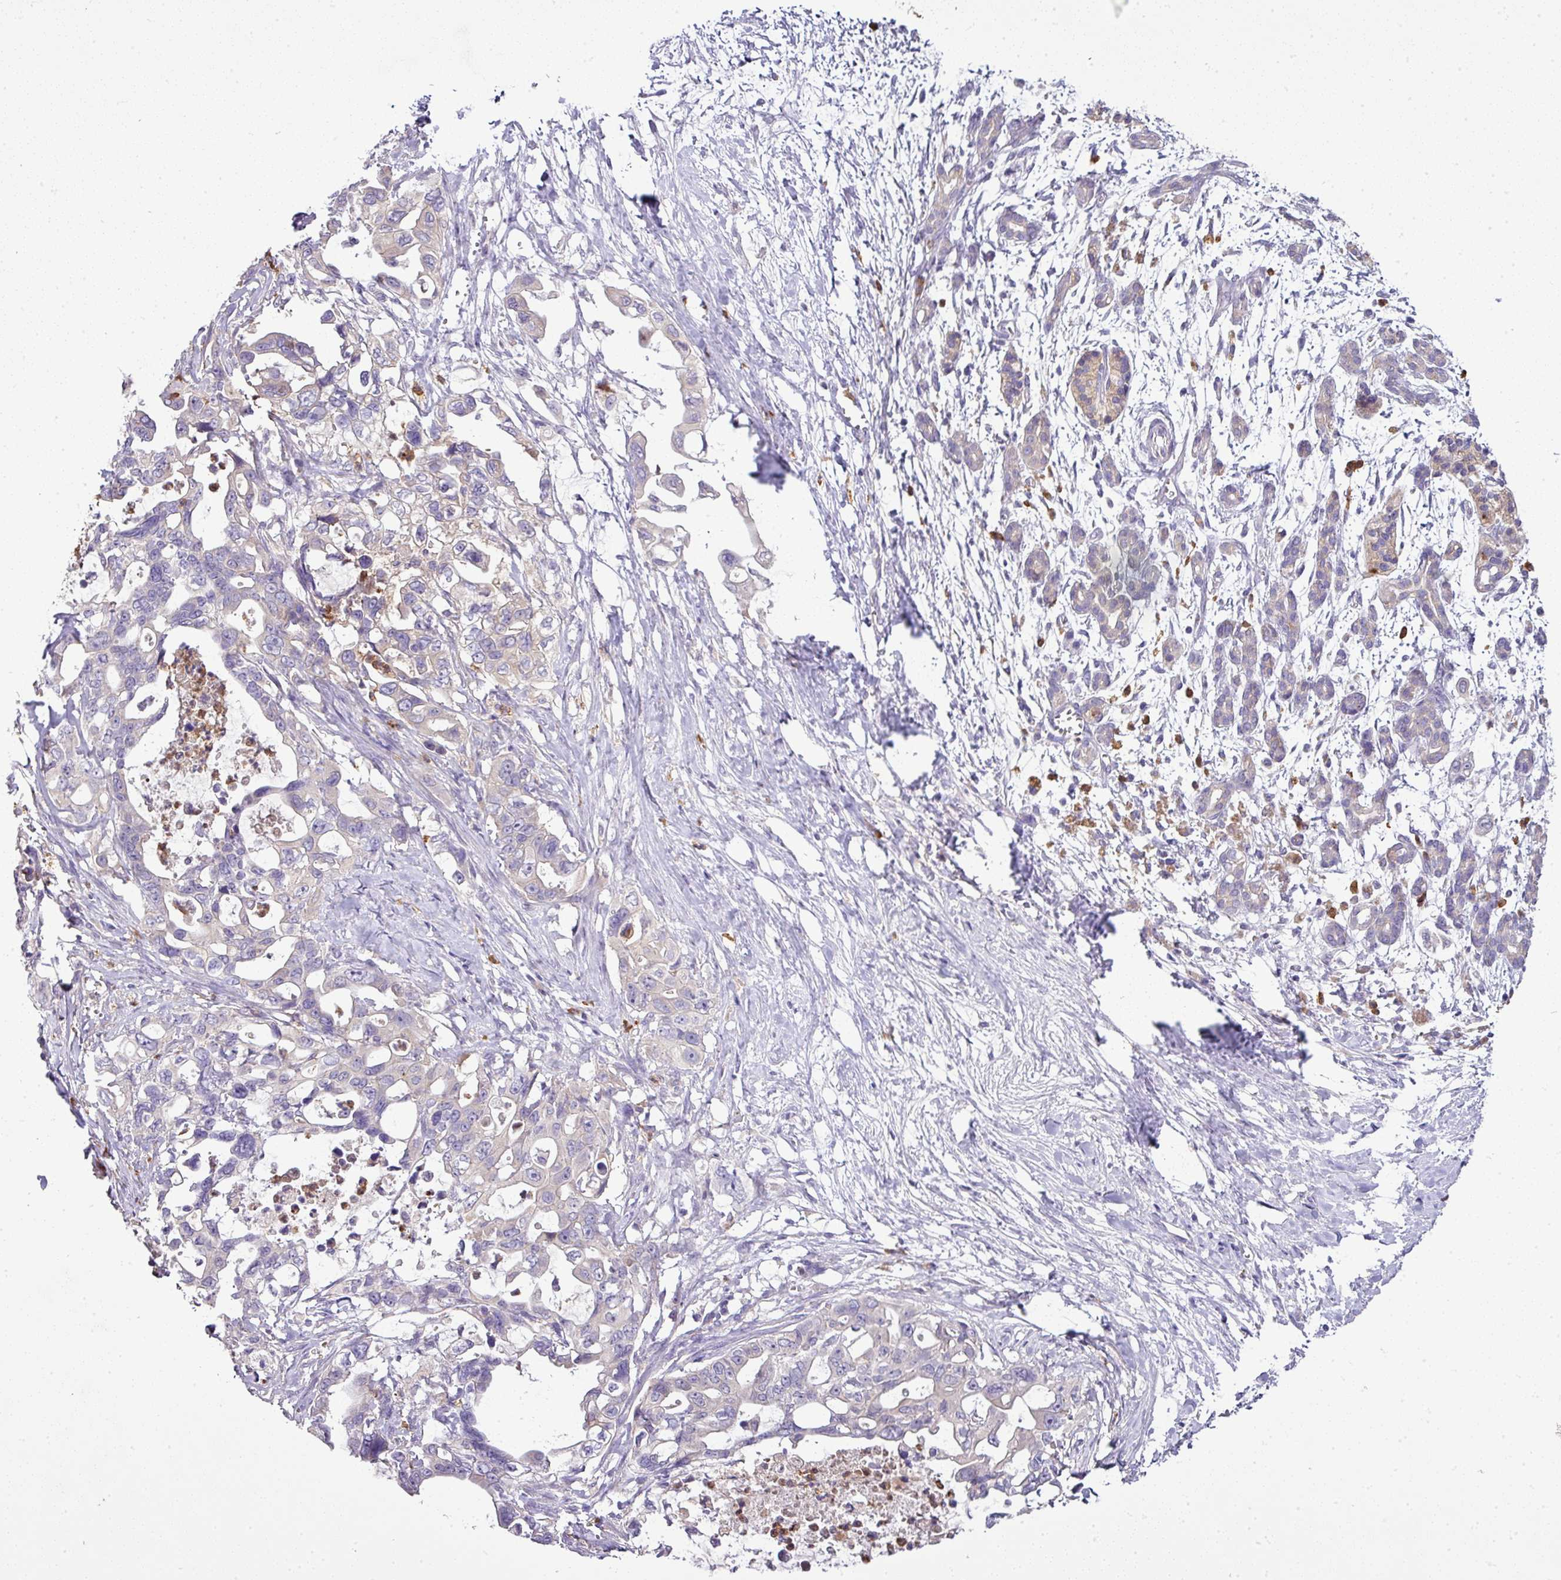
{"staining": {"intensity": "negative", "quantity": "none", "location": "none"}, "tissue": "pancreatic cancer", "cell_type": "Tumor cells", "image_type": "cancer", "snomed": [{"axis": "morphology", "description": "Adenocarcinoma, NOS"}, {"axis": "topography", "description": "Pancreas"}], "caption": "Immunohistochemistry (IHC) histopathology image of neoplastic tissue: pancreatic adenocarcinoma stained with DAB (3,3'-diaminobenzidine) shows no significant protein staining in tumor cells. (Brightfield microscopy of DAB (3,3'-diaminobenzidine) IHC at high magnification).", "gene": "CAB39L", "patient": {"sex": "male", "age": 61}}